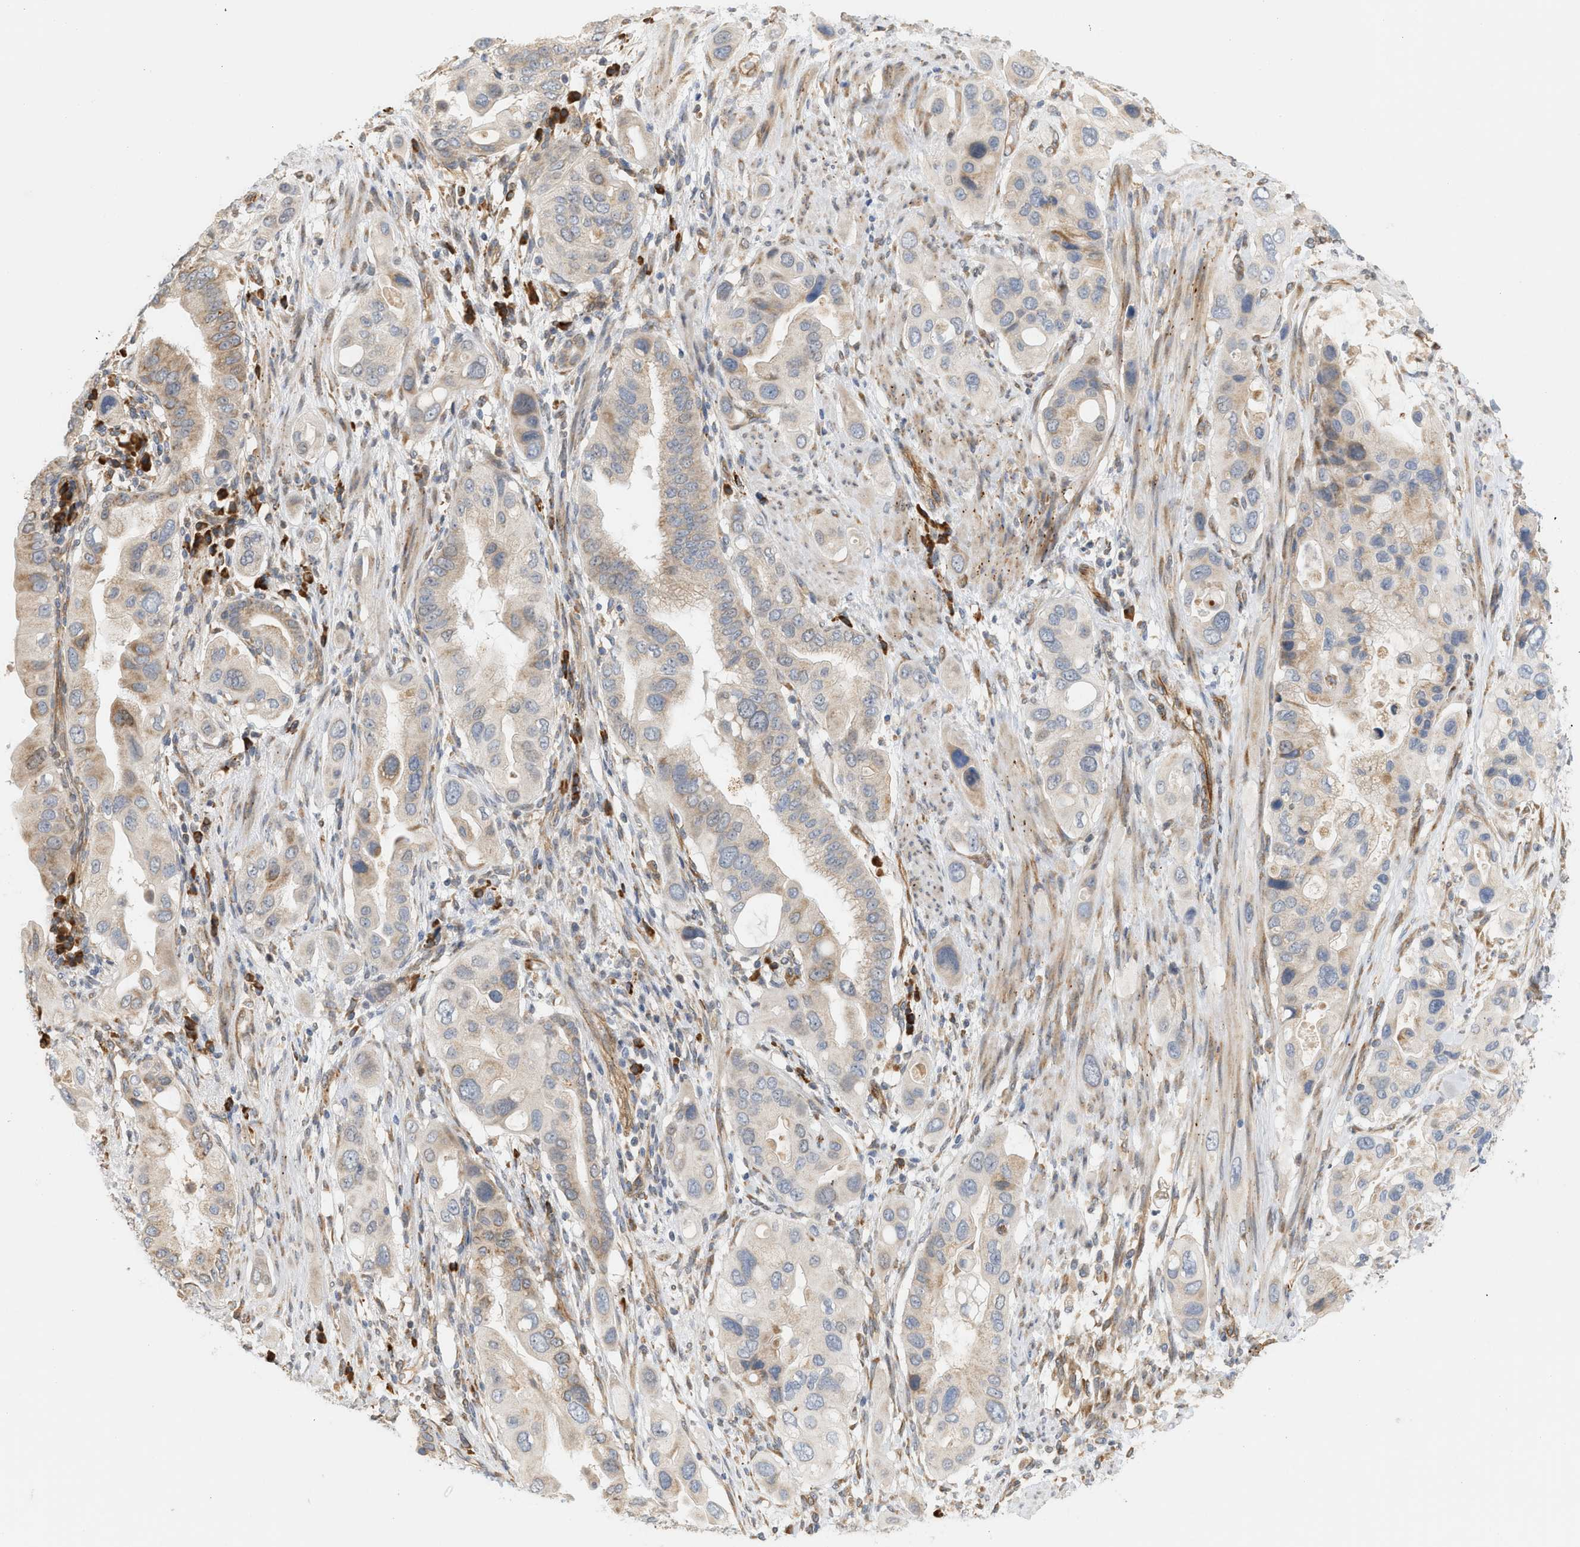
{"staining": {"intensity": "weak", "quantity": ">75%", "location": "cytoplasmic/membranous"}, "tissue": "pancreatic cancer", "cell_type": "Tumor cells", "image_type": "cancer", "snomed": [{"axis": "morphology", "description": "Adenocarcinoma, NOS"}, {"axis": "topography", "description": "Pancreas"}], "caption": "An image showing weak cytoplasmic/membranous positivity in about >75% of tumor cells in pancreatic cancer, as visualized by brown immunohistochemical staining.", "gene": "SVOP", "patient": {"sex": "female", "age": 56}}